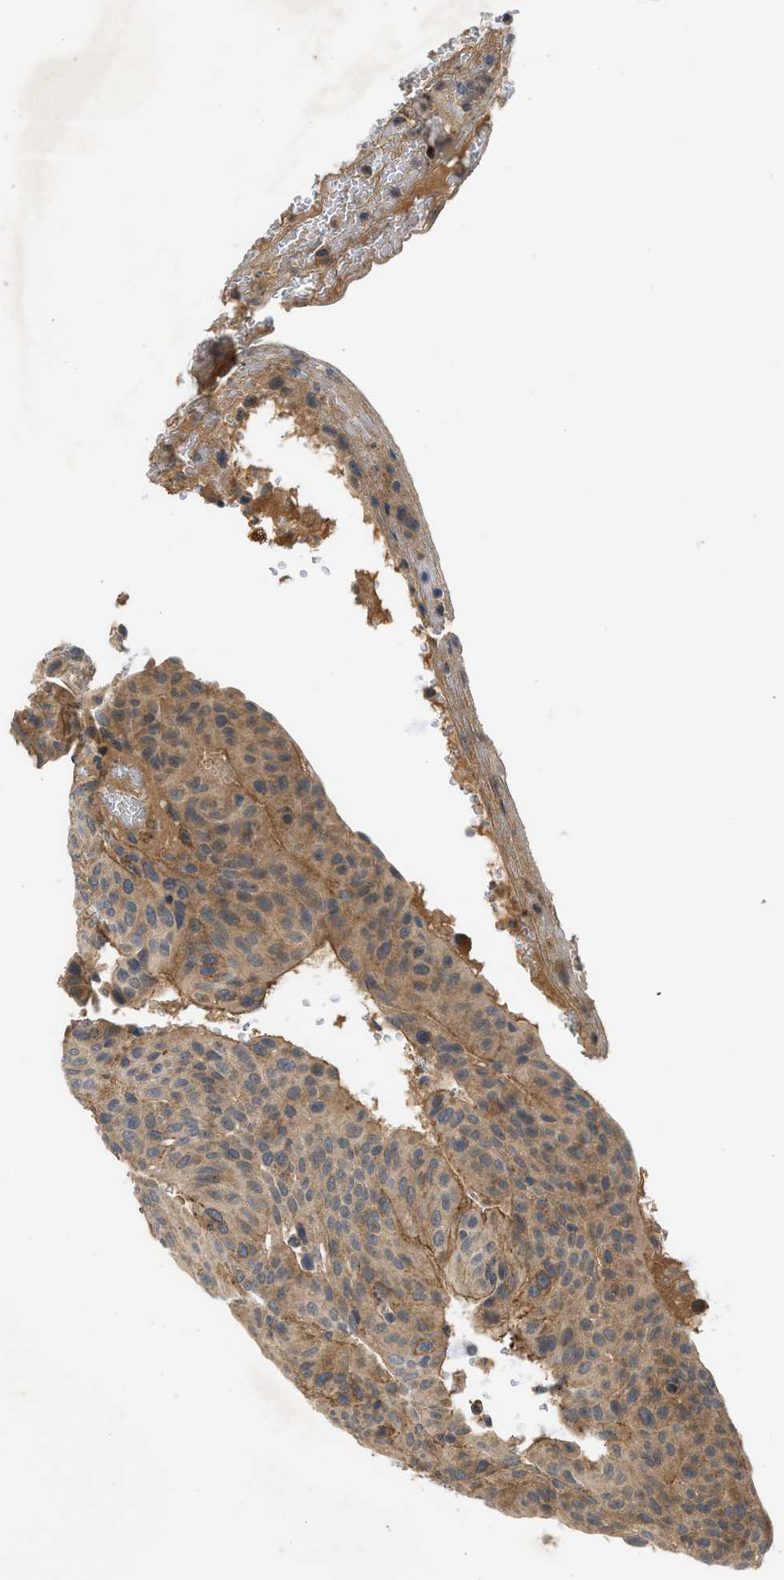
{"staining": {"intensity": "moderate", "quantity": ">75%", "location": "cytoplasmic/membranous"}, "tissue": "urothelial cancer", "cell_type": "Tumor cells", "image_type": "cancer", "snomed": [{"axis": "morphology", "description": "Urothelial carcinoma, High grade"}, {"axis": "topography", "description": "Urinary bladder"}], "caption": "This histopathology image shows immunohistochemistry (IHC) staining of urothelial carcinoma (high-grade), with medium moderate cytoplasmic/membranous staining in approximately >75% of tumor cells.", "gene": "ADCY8", "patient": {"sex": "male", "age": 66}}